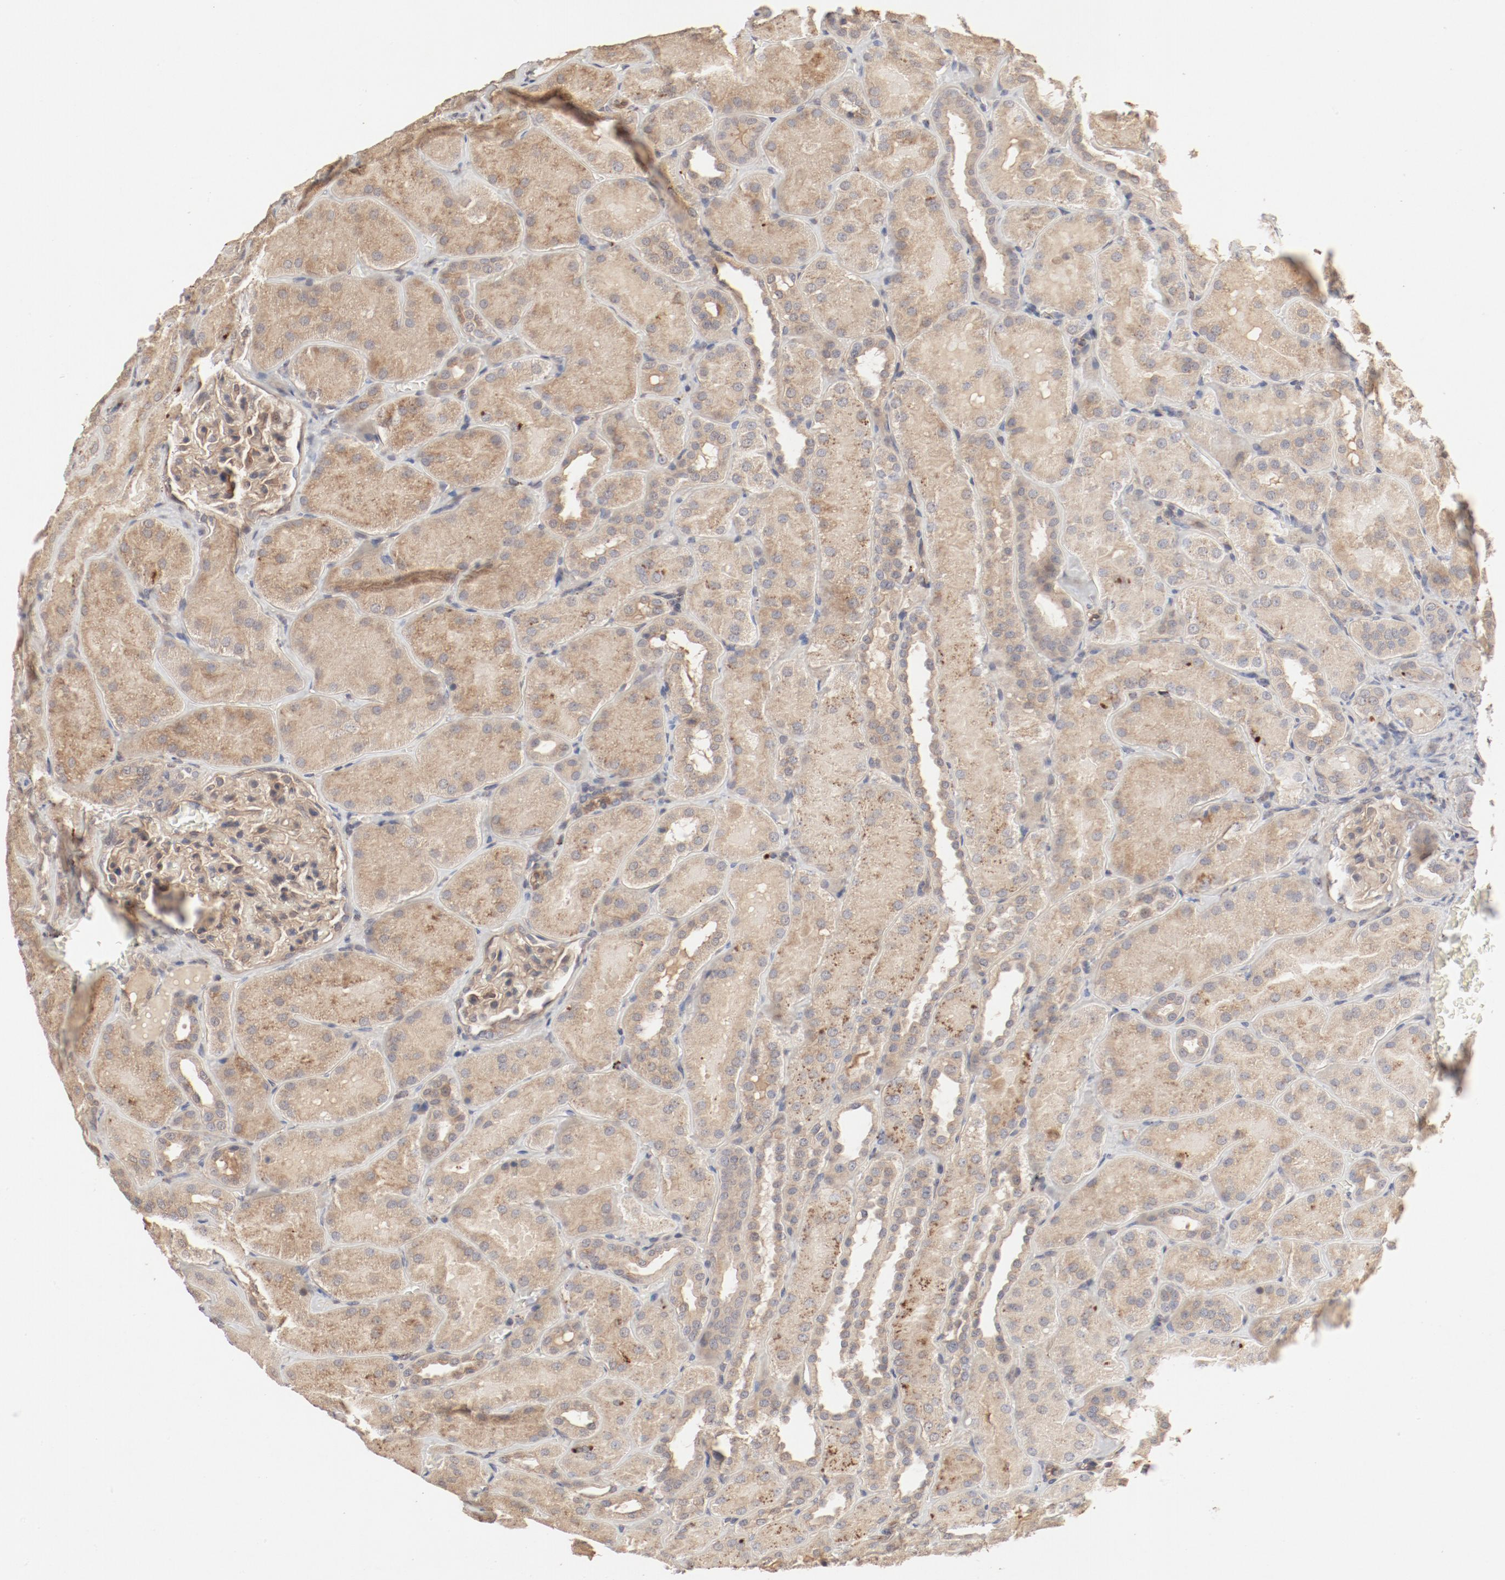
{"staining": {"intensity": "moderate", "quantity": ">75%", "location": "cytoplasmic/membranous"}, "tissue": "kidney", "cell_type": "Cells in glomeruli", "image_type": "normal", "snomed": [{"axis": "morphology", "description": "Normal tissue, NOS"}, {"axis": "topography", "description": "Kidney"}], "caption": "Human kidney stained with a brown dye displays moderate cytoplasmic/membranous positive expression in approximately >75% of cells in glomeruli.", "gene": "IL3RA", "patient": {"sex": "male", "age": 28}}